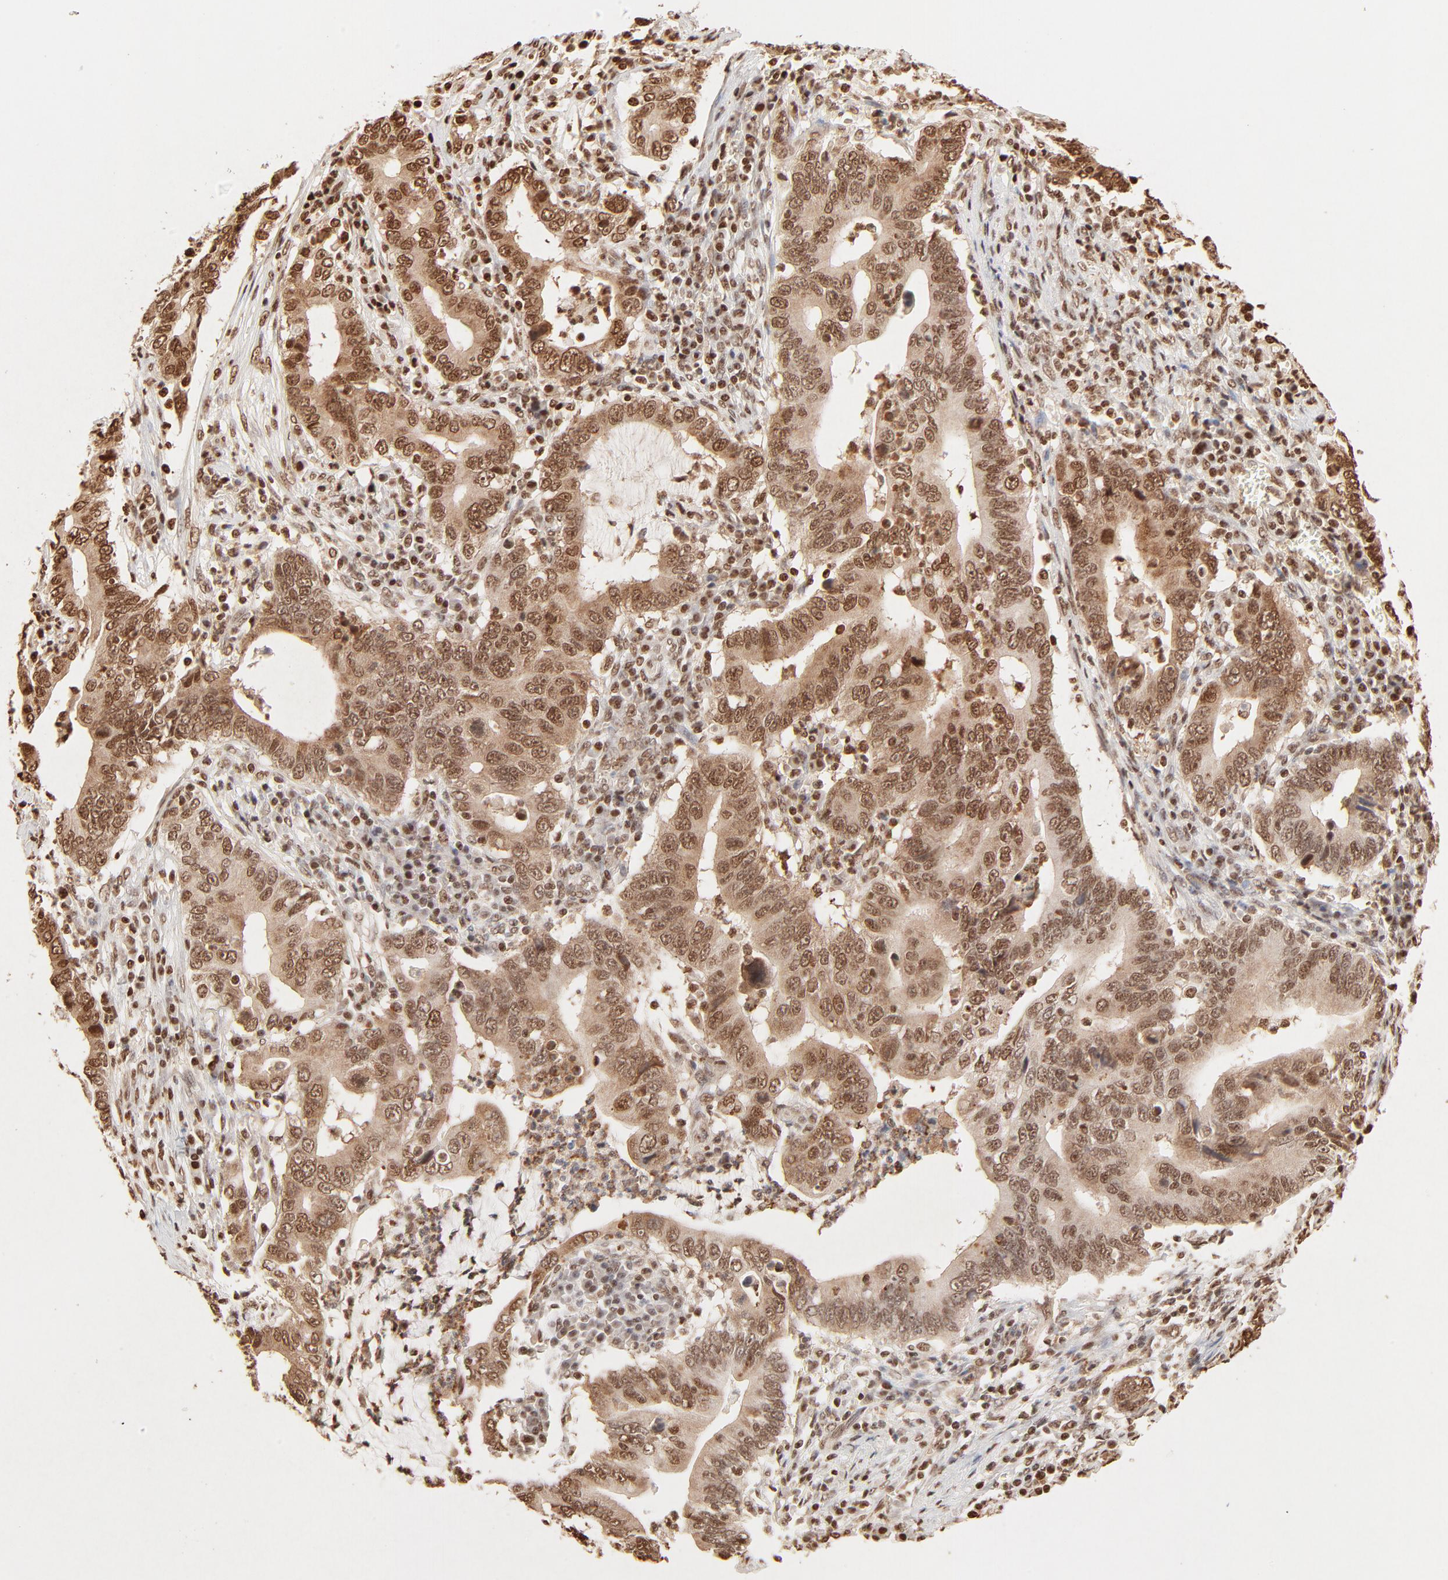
{"staining": {"intensity": "strong", "quantity": ">75%", "location": "cytoplasmic/membranous,nuclear"}, "tissue": "stomach cancer", "cell_type": "Tumor cells", "image_type": "cancer", "snomed": [{"axis": "morphology", "description": "Adenocarcinoma, NOS"}, {"axis": "topography", "description": "Stomach, upper"}], "caption": "Immunohistochemical staining of human stomach cancer shows high levels of strong cytoplasmic/membranous and nuclear protein staining in about >75% of tumor cells.", "gene": "FAM50A", "patient": {"sex": "male", "age": 63}}